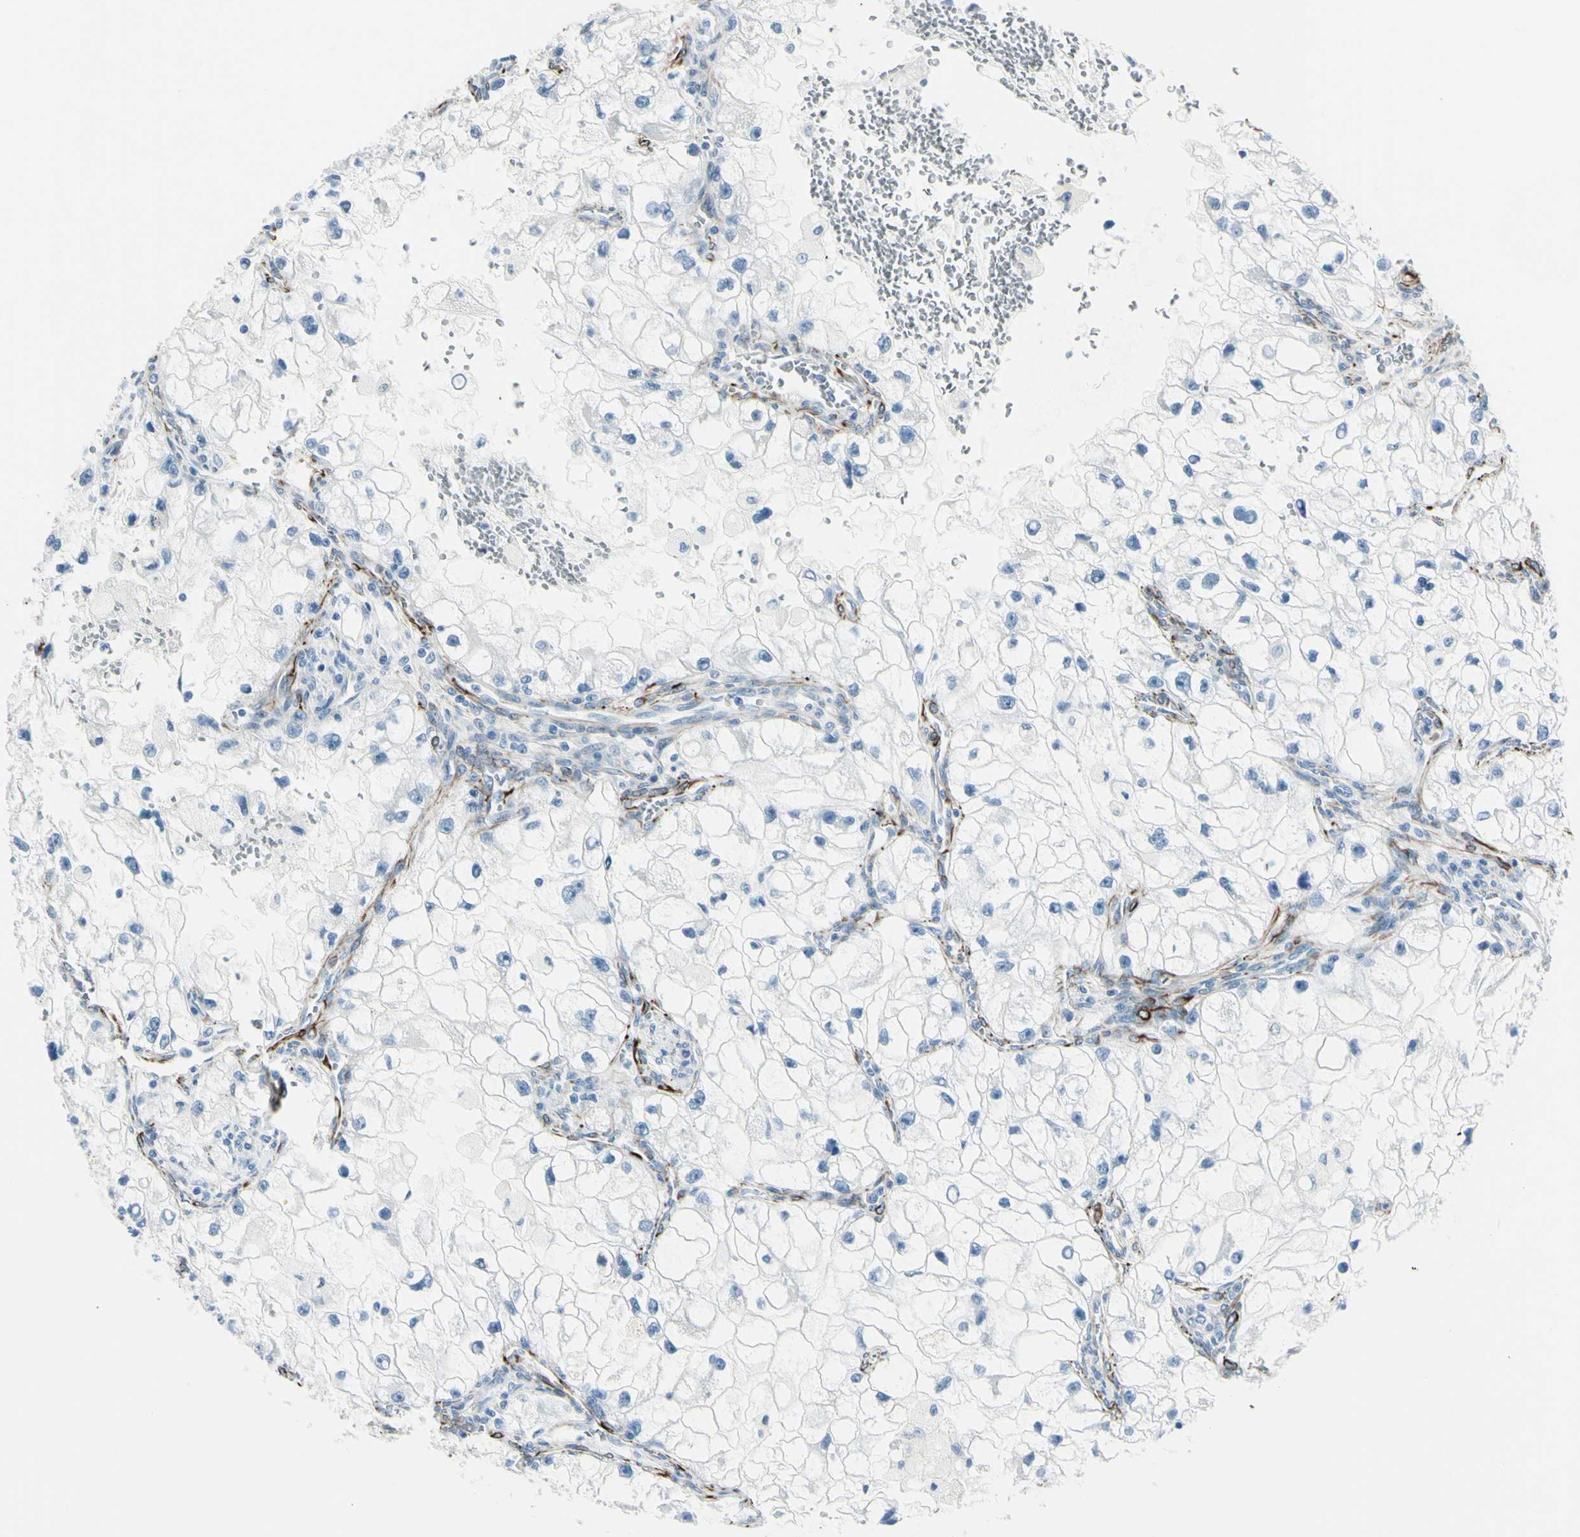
{"staining": {"intensity": "negative", "quantity": "none", "location": "none"}, "tissue": "renal cancer", "cell_type": "Tumor cells", "image_type": "cancer", "snomed": [{"axis": "morphology", "description": "Adenocarcinoma, NOS"}, {"axis": "topography", "description": "Kidney"}], "caption": "This is an immunohistochemistry photomicrograph of human adenocarcinoma (renal). There is no staining in tumor cells.", "gene": "PTH2R", "patient": {"sex": "female", "age": 70}}